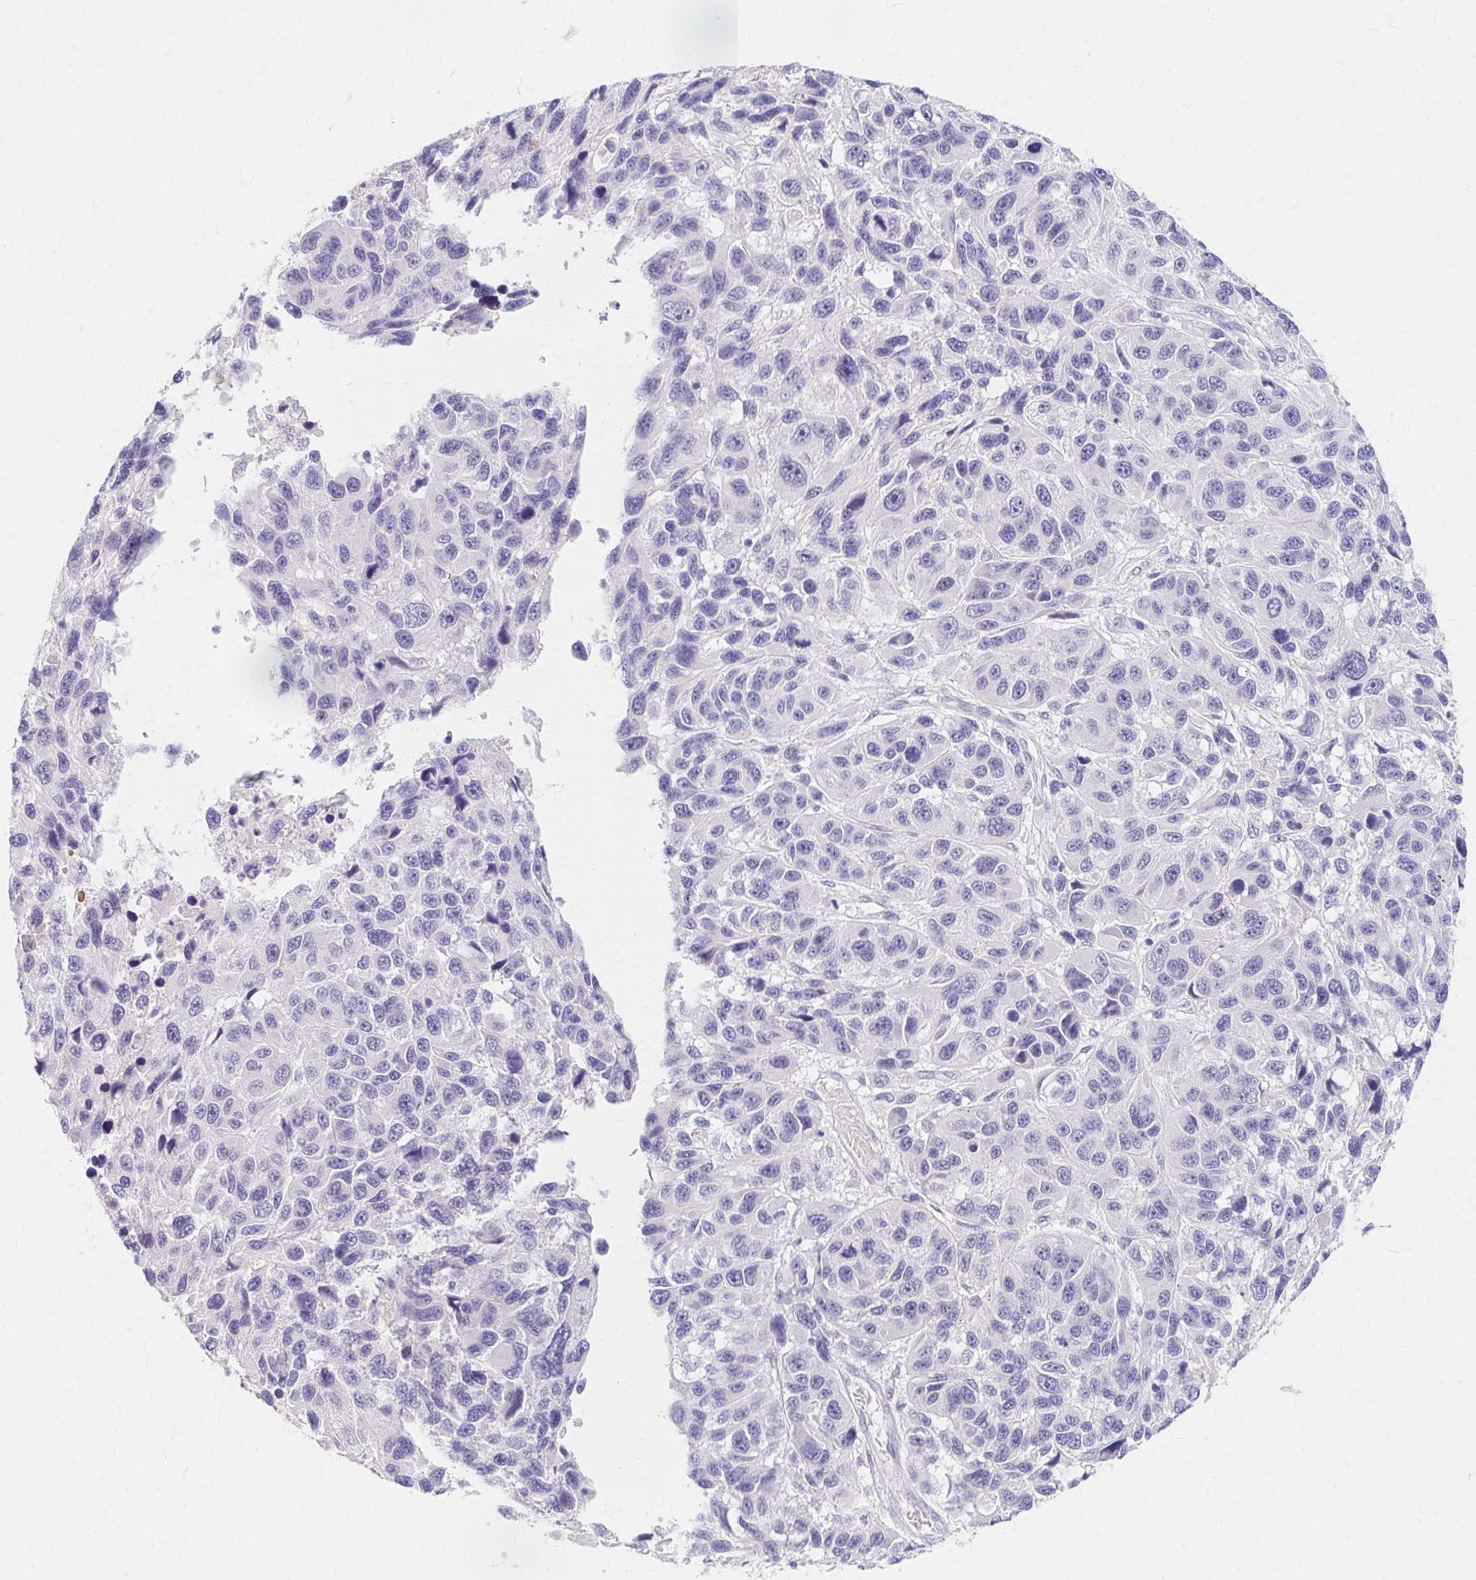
{"staining": {"intensity": "negative", "quantity": "none", "location": "none"}, "tissue": "melanoma", "cell_type": "Tumor cells", "image_type": "cancer", "snomed": [{"axis": "morphology", "description": "Malignant melanoma, NOS"}, {"axis": "topography", "description": "Skin"}], "caption": "DAB (3,3'-diaminobenzidine) immunohistochemical staining of human malignant melanoma exhibits no significant staining in tumor cells.", "gene": "AZGP1", "patient": {"sex": "male", "age": 53}}